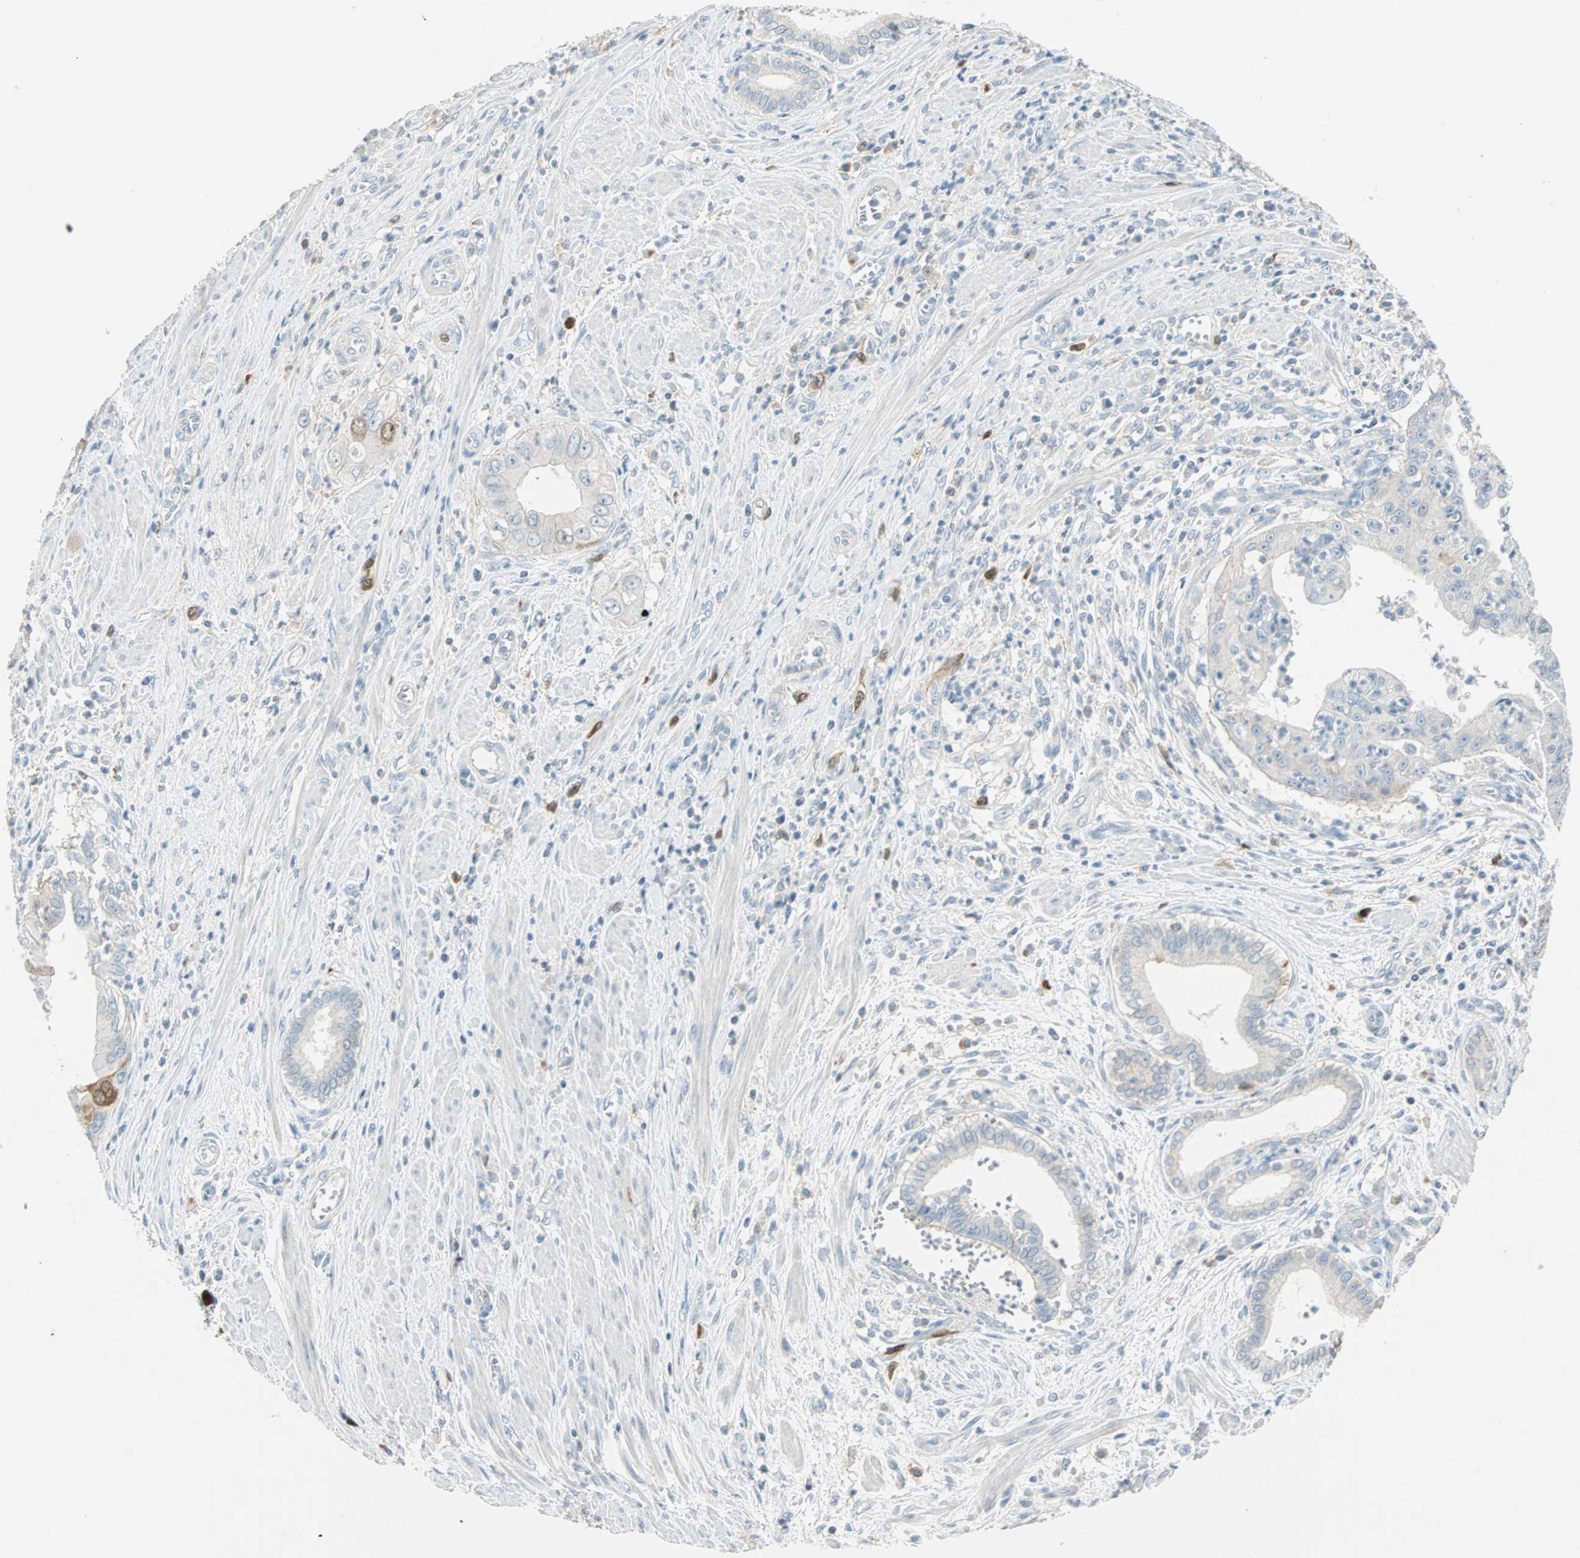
{"staining": {"intensity": "weak", "quantity": "<25%", "location": "cytoplasmic/membranous"}, "tissue": "pancreatic cancer", "cell_type": "Tumor cells", "image_type": "cancer", "snomed": [{"axis": "morphology", "description": "Normal tissue, NOS"}, {"axis": "topography", "description": "Lymph node"}], "caption": "High power microscopy image of an immunohistochemistry (IHC) image of pancreatic cancer, revealing no significant positivity in tumor cells.", "gene": "PTTG1", "patient": {"sex": "male", "age": 50}}